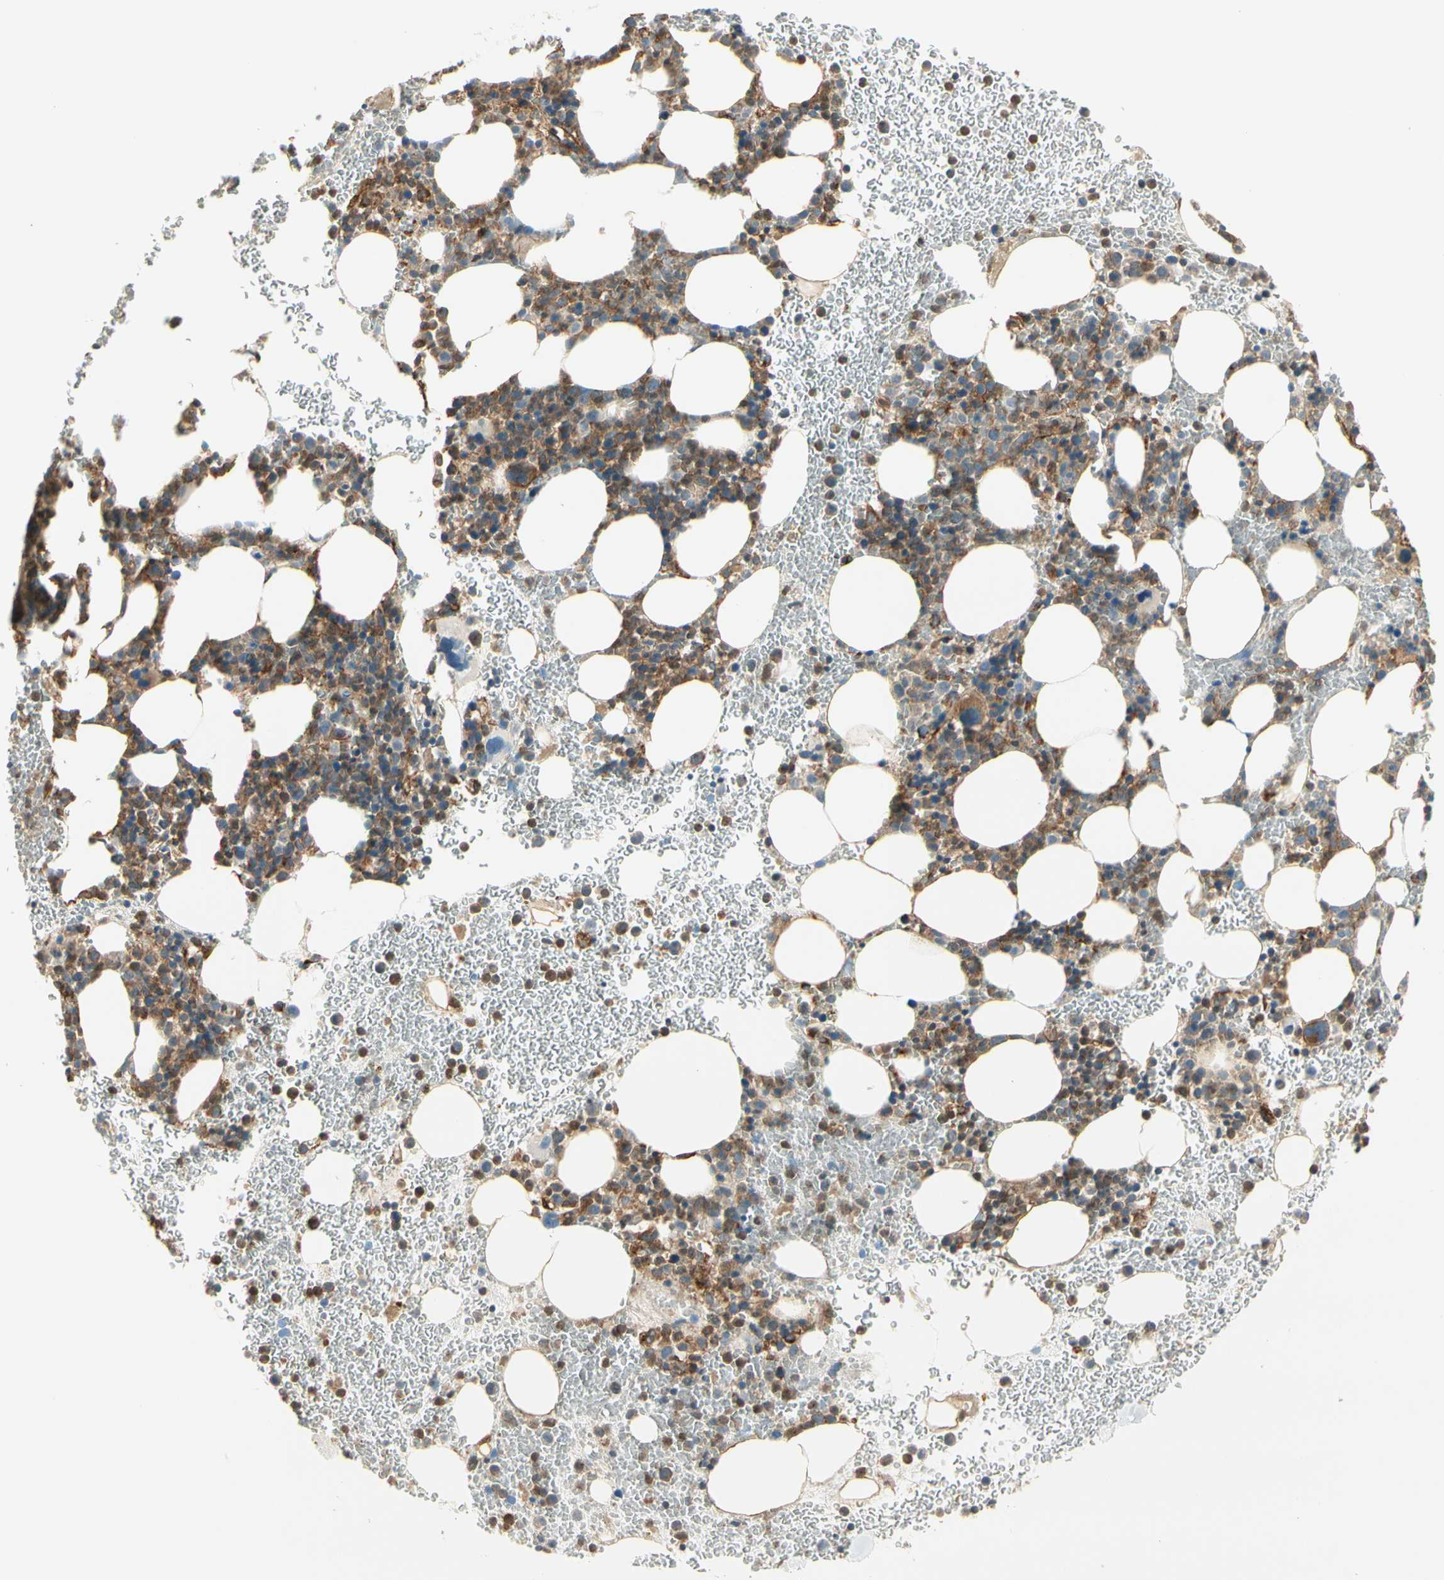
{"staining": {"intensity": "moderate", "quantity": ">75%", "location": "cytoplasmic/membranous"}, "tissue": "bone marrow", "cell_type": "Hematopoietic cells", "image_type": "normal", "snomed": [{"axis": "morphology", "description": "Normal tissue, NOS"}, {"axis": "morphology", "description": "Inflammation, NOS"}, {"axis": "topography", "description": "Bone marrow"}], "caption": "A photomicrograph showing moderate cytoplasmic/membranous staining in about >75% of hematopoietic cells in benign bone marrow, as visualized by brown immunohistochemical staining.", "gene": "AGFG1", "patient": {"sex": "female", "age": 54}}